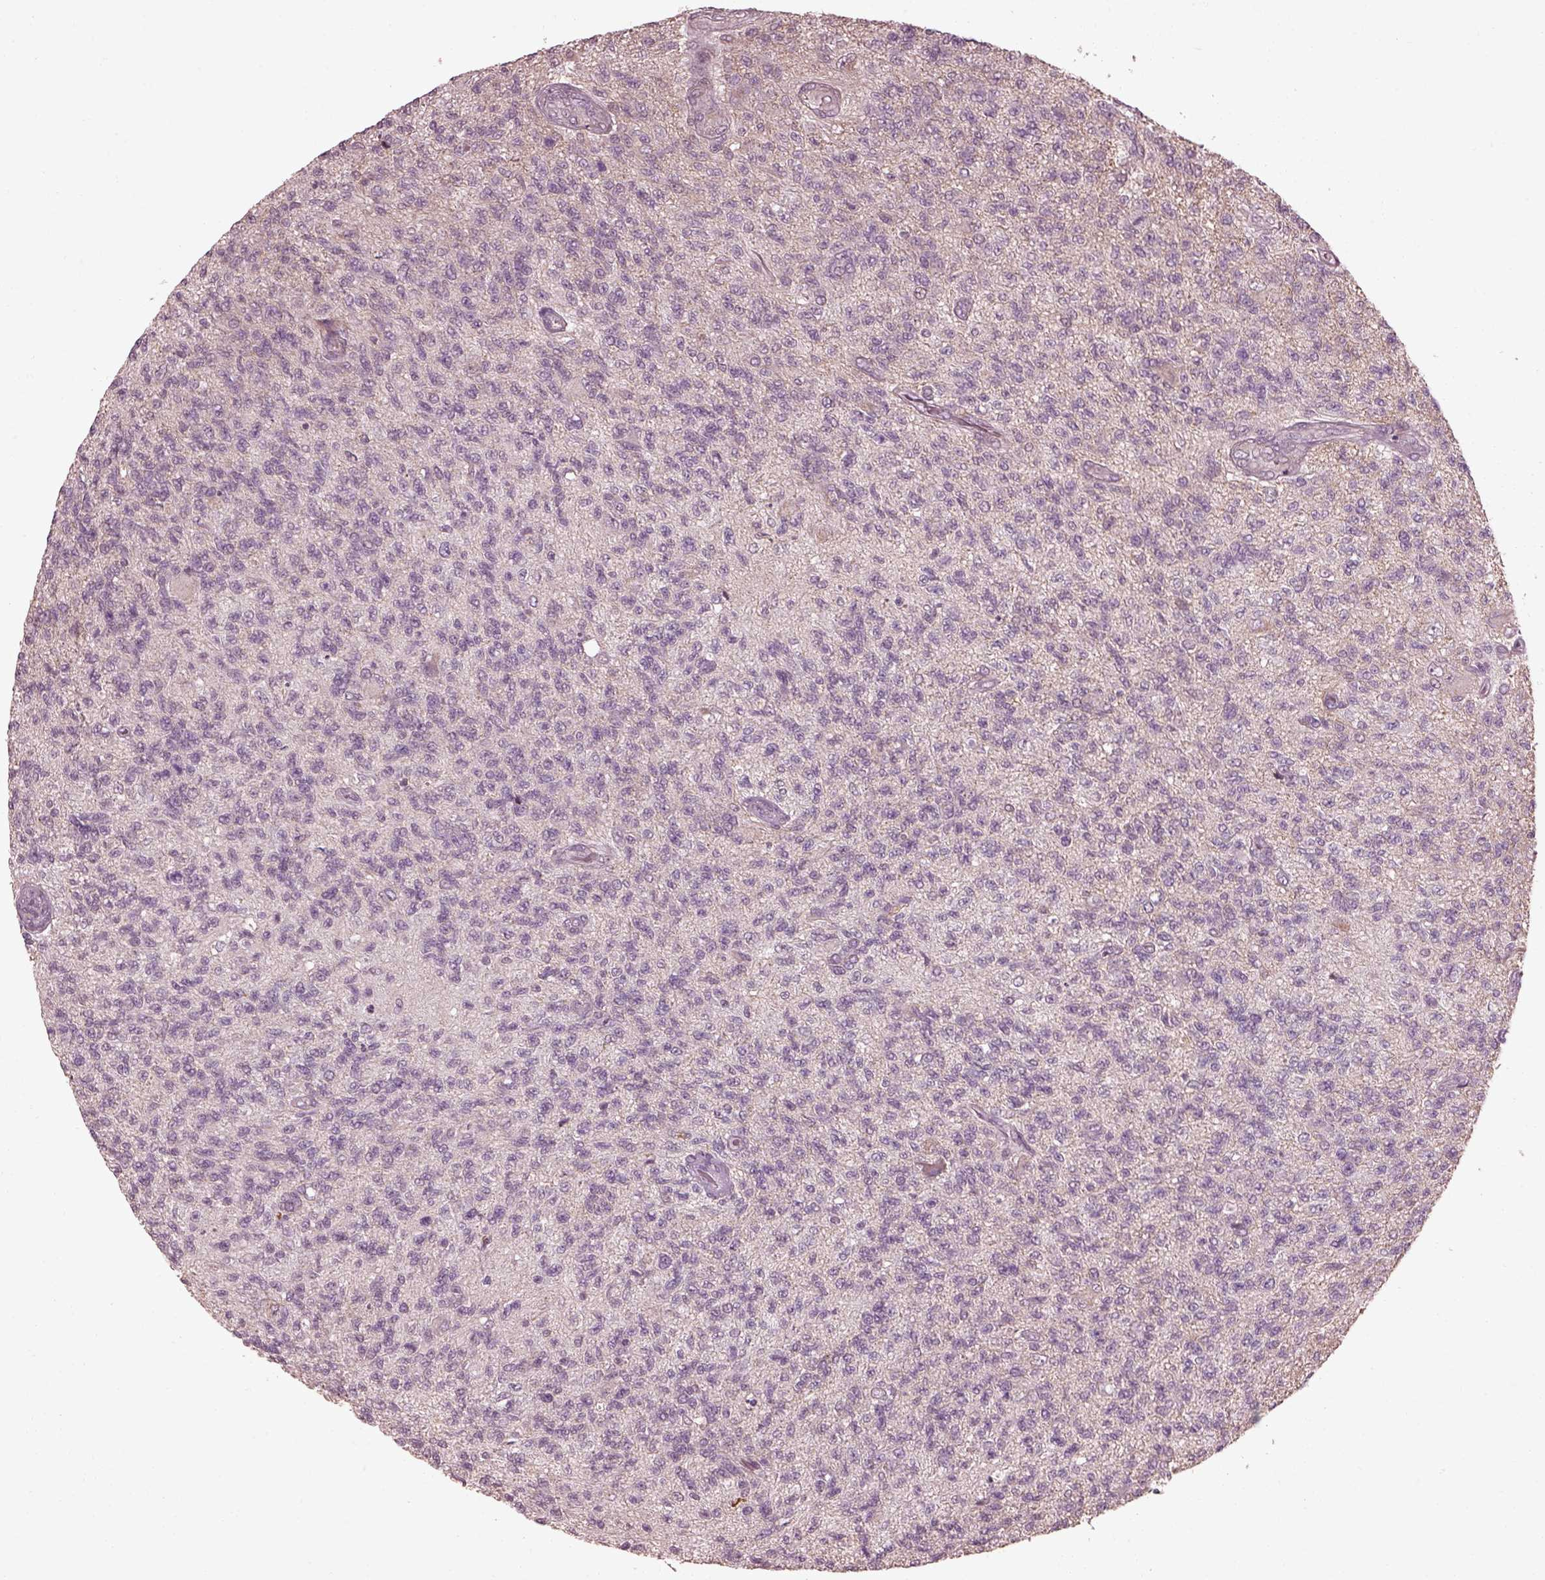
{"staining": {"intensity": "negative", "quantity": "none", "location": "none"}, "tissue": "glioma", "cell_type": "Tumor cells", "image_type": "cancer", "snomed": [{"axis": "morphology", "description": "Glioma, malignant, High grade"}, {"axis": "topography", "description": "Brain"}], "caption": "Glioma stained for a protein using IHC reveals no staining tumor cells.", "gene": "EFEMP1", "patient": {"sex": "male", "age": 56}}